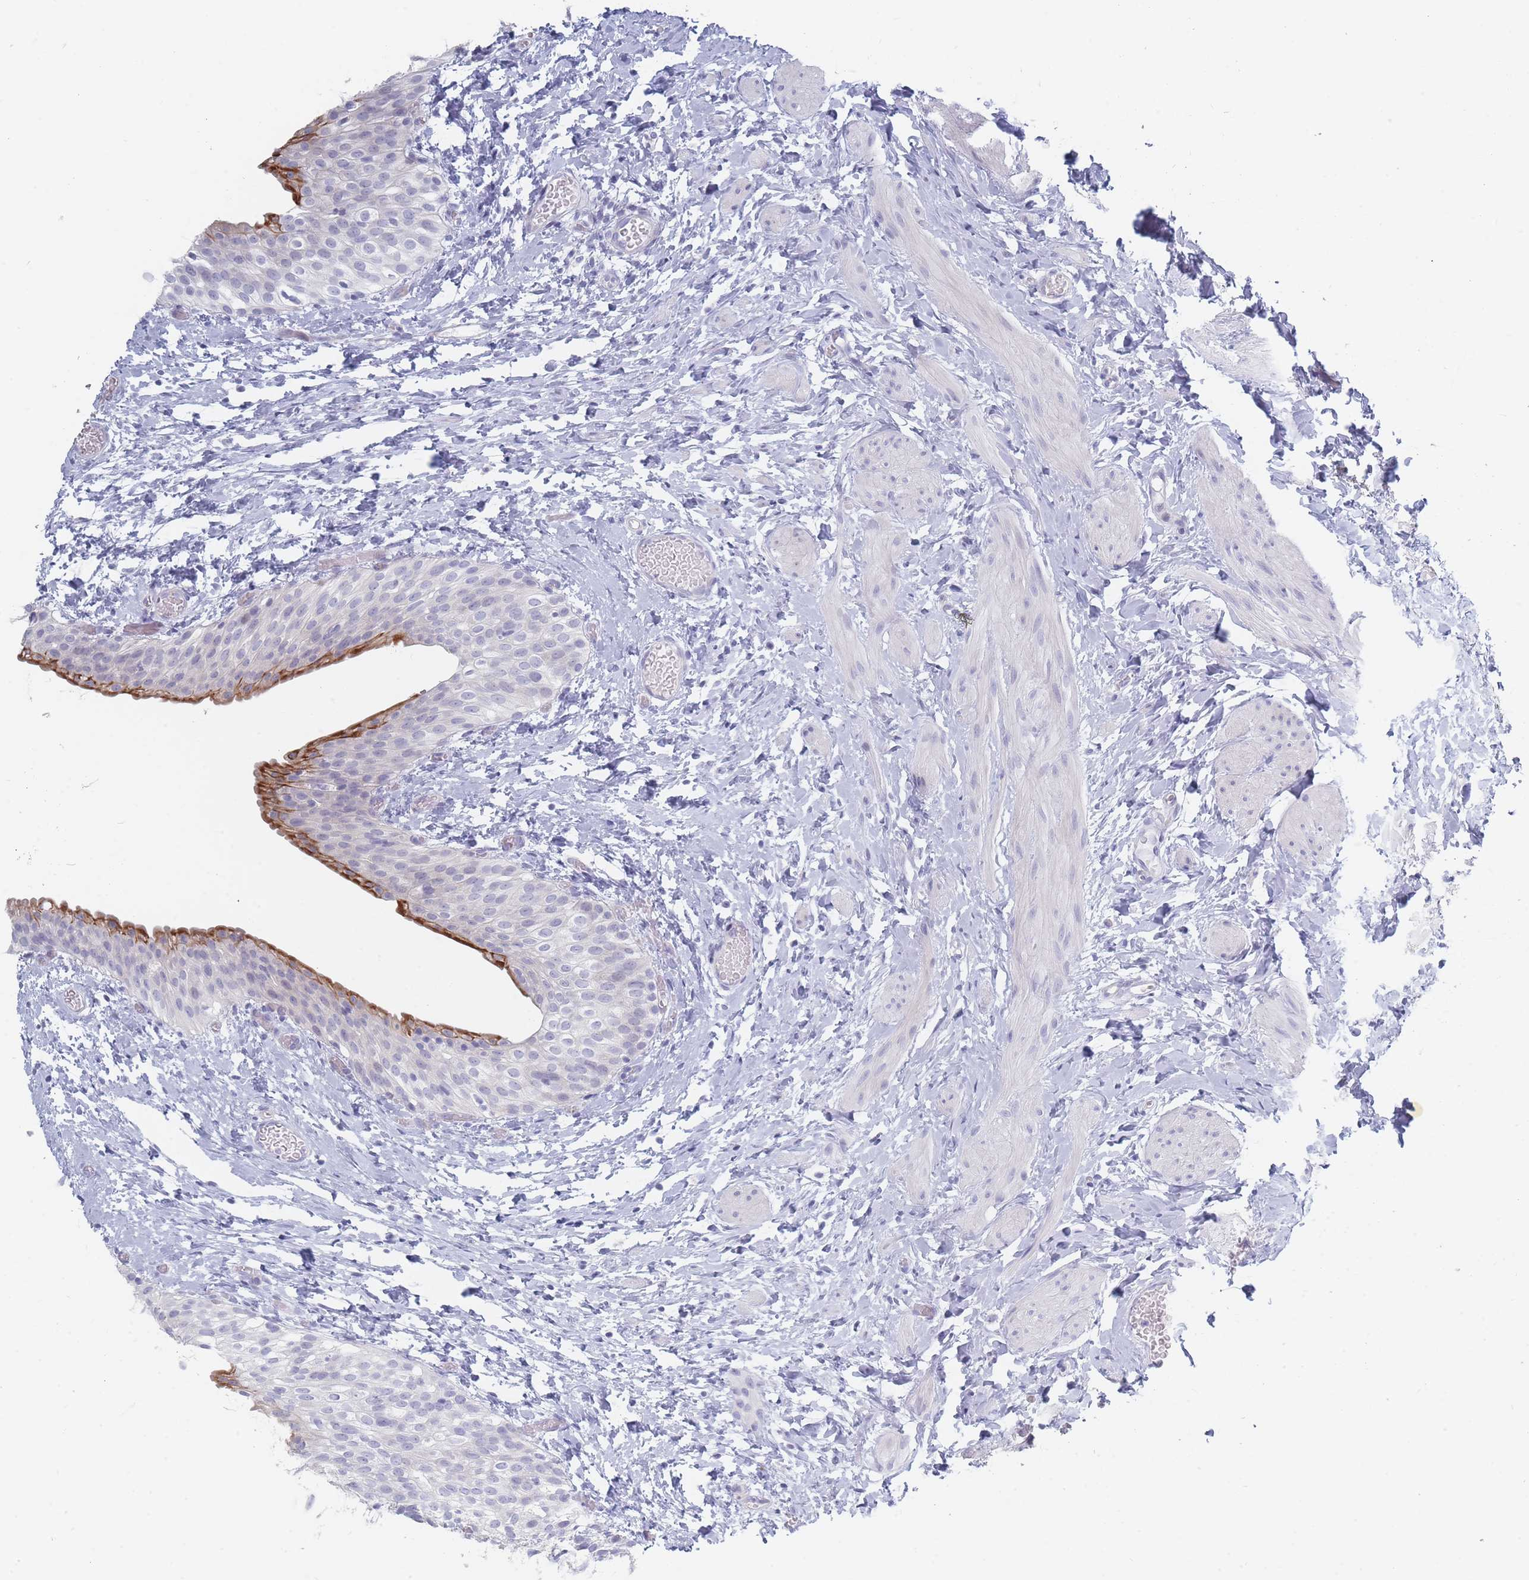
{"staining": {"intensity": "moderate", "quantity": "<25%", "location": "cytoplasmic/membranous"}, "tissue": "urinary bladder", "cell_type": "Urothelial cells", "image_type": "normal", "snomed": [{"axis": "morphology", "description": "Normal tissue, NOS"}, {"axis": "topography", "description": "Urinary bladder"}], "caption": "Immunohistochemistry (DAB (3,3'-diaminobenzidine)) staining of unremarkable urinary bladder shows moderate cytoplasmic/membranous protein expression in about <25% of urothelial cells. Nuclei are stained in blue.", "gene": "SPATS1", "patient": {"sex": "male", "age": 1}}